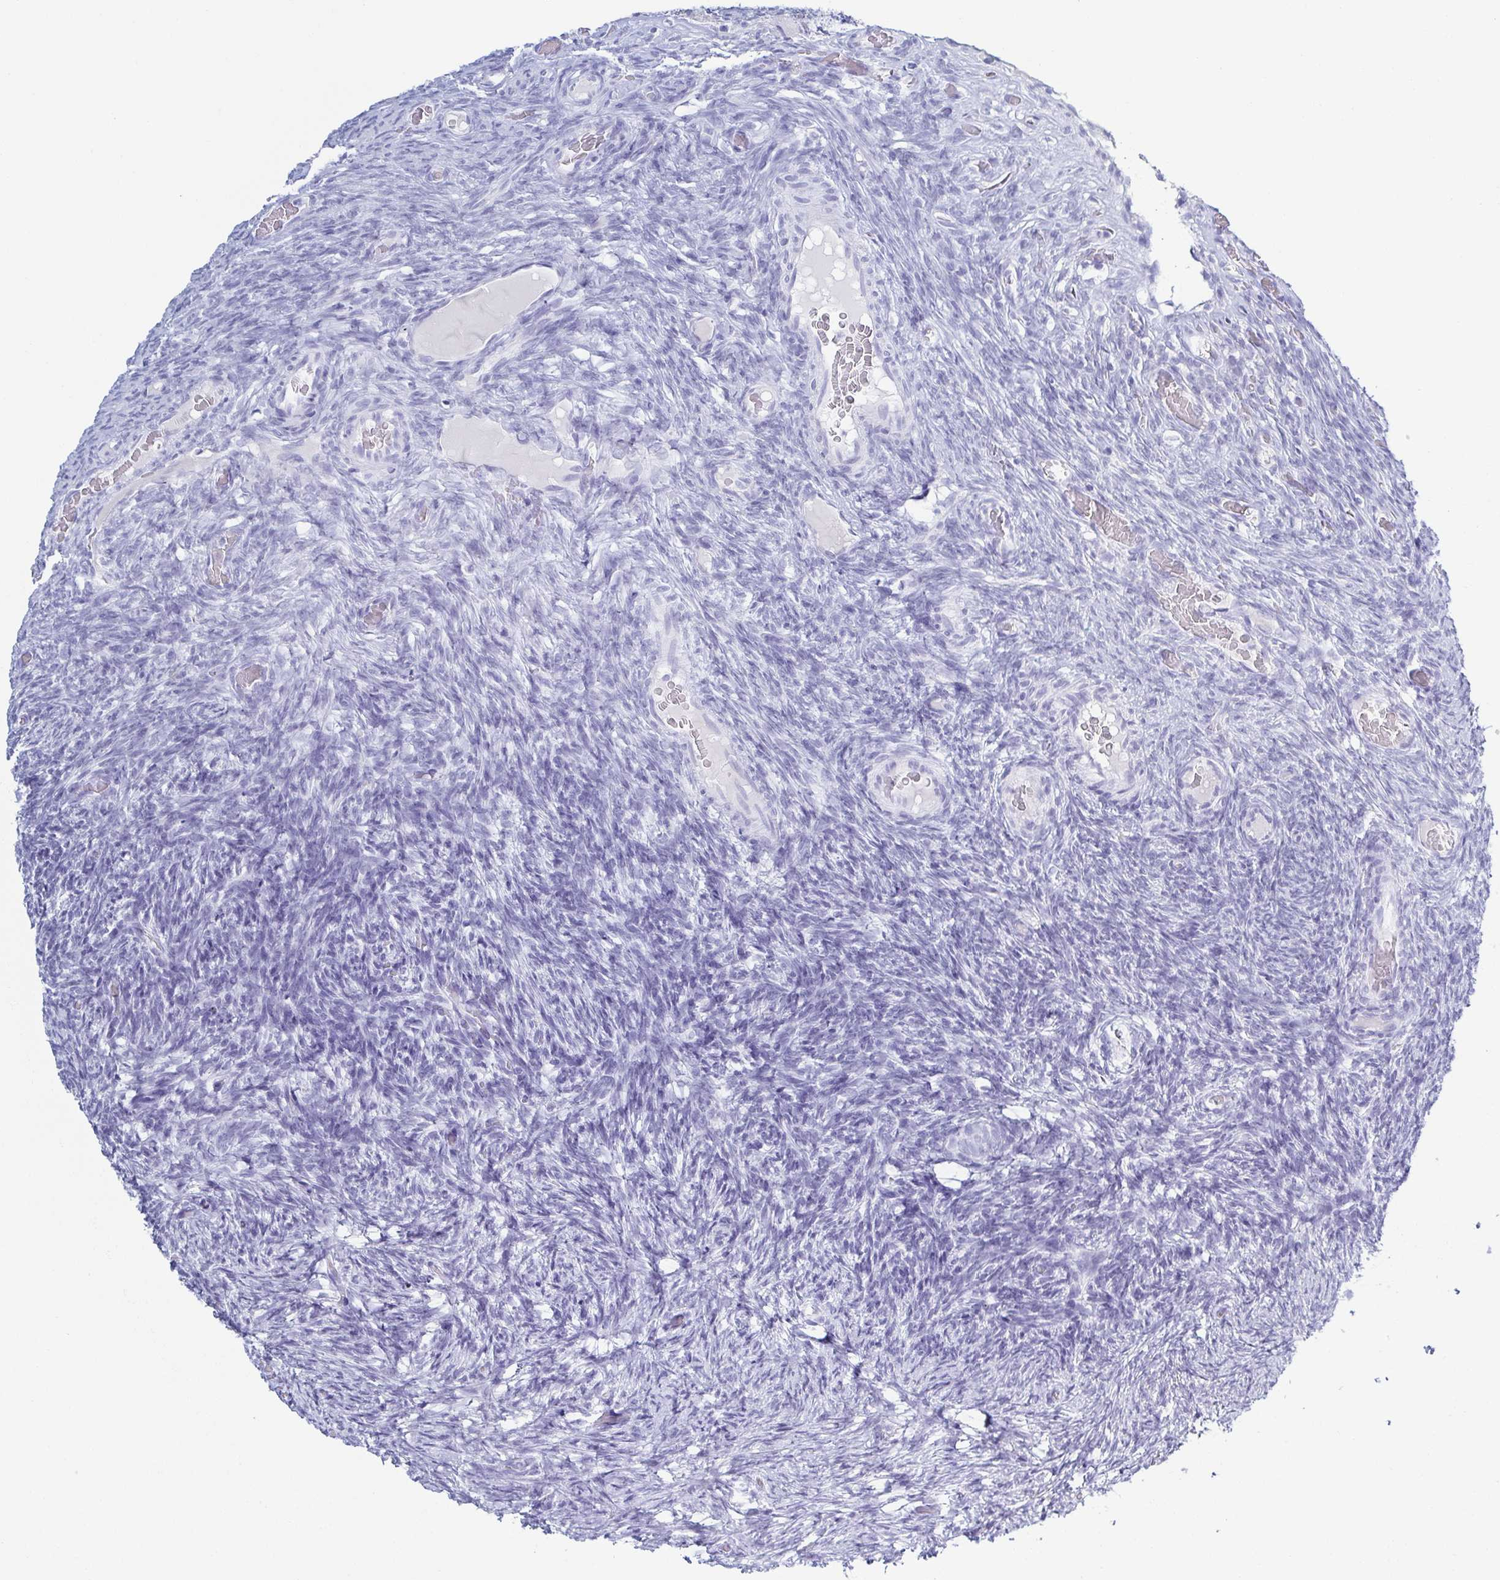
{"staining": {"intensity": "negative", "quantity": "none", "location": "none"}, "tissue": "ovary", "cell_type": "Ovarian stroma cells", "image_type": "normal", "snomed": [{"axis": "morphology", "description": "Normal tissue, NOS"}, {"axis": "topography", "description": "Ovary"}], "caption": "Histopathology image shows no significant protein expression in ovarian stroma cells of normal ovary.", "gene": "ZG16B", "patient": {"sex": "female", "age": 34}}